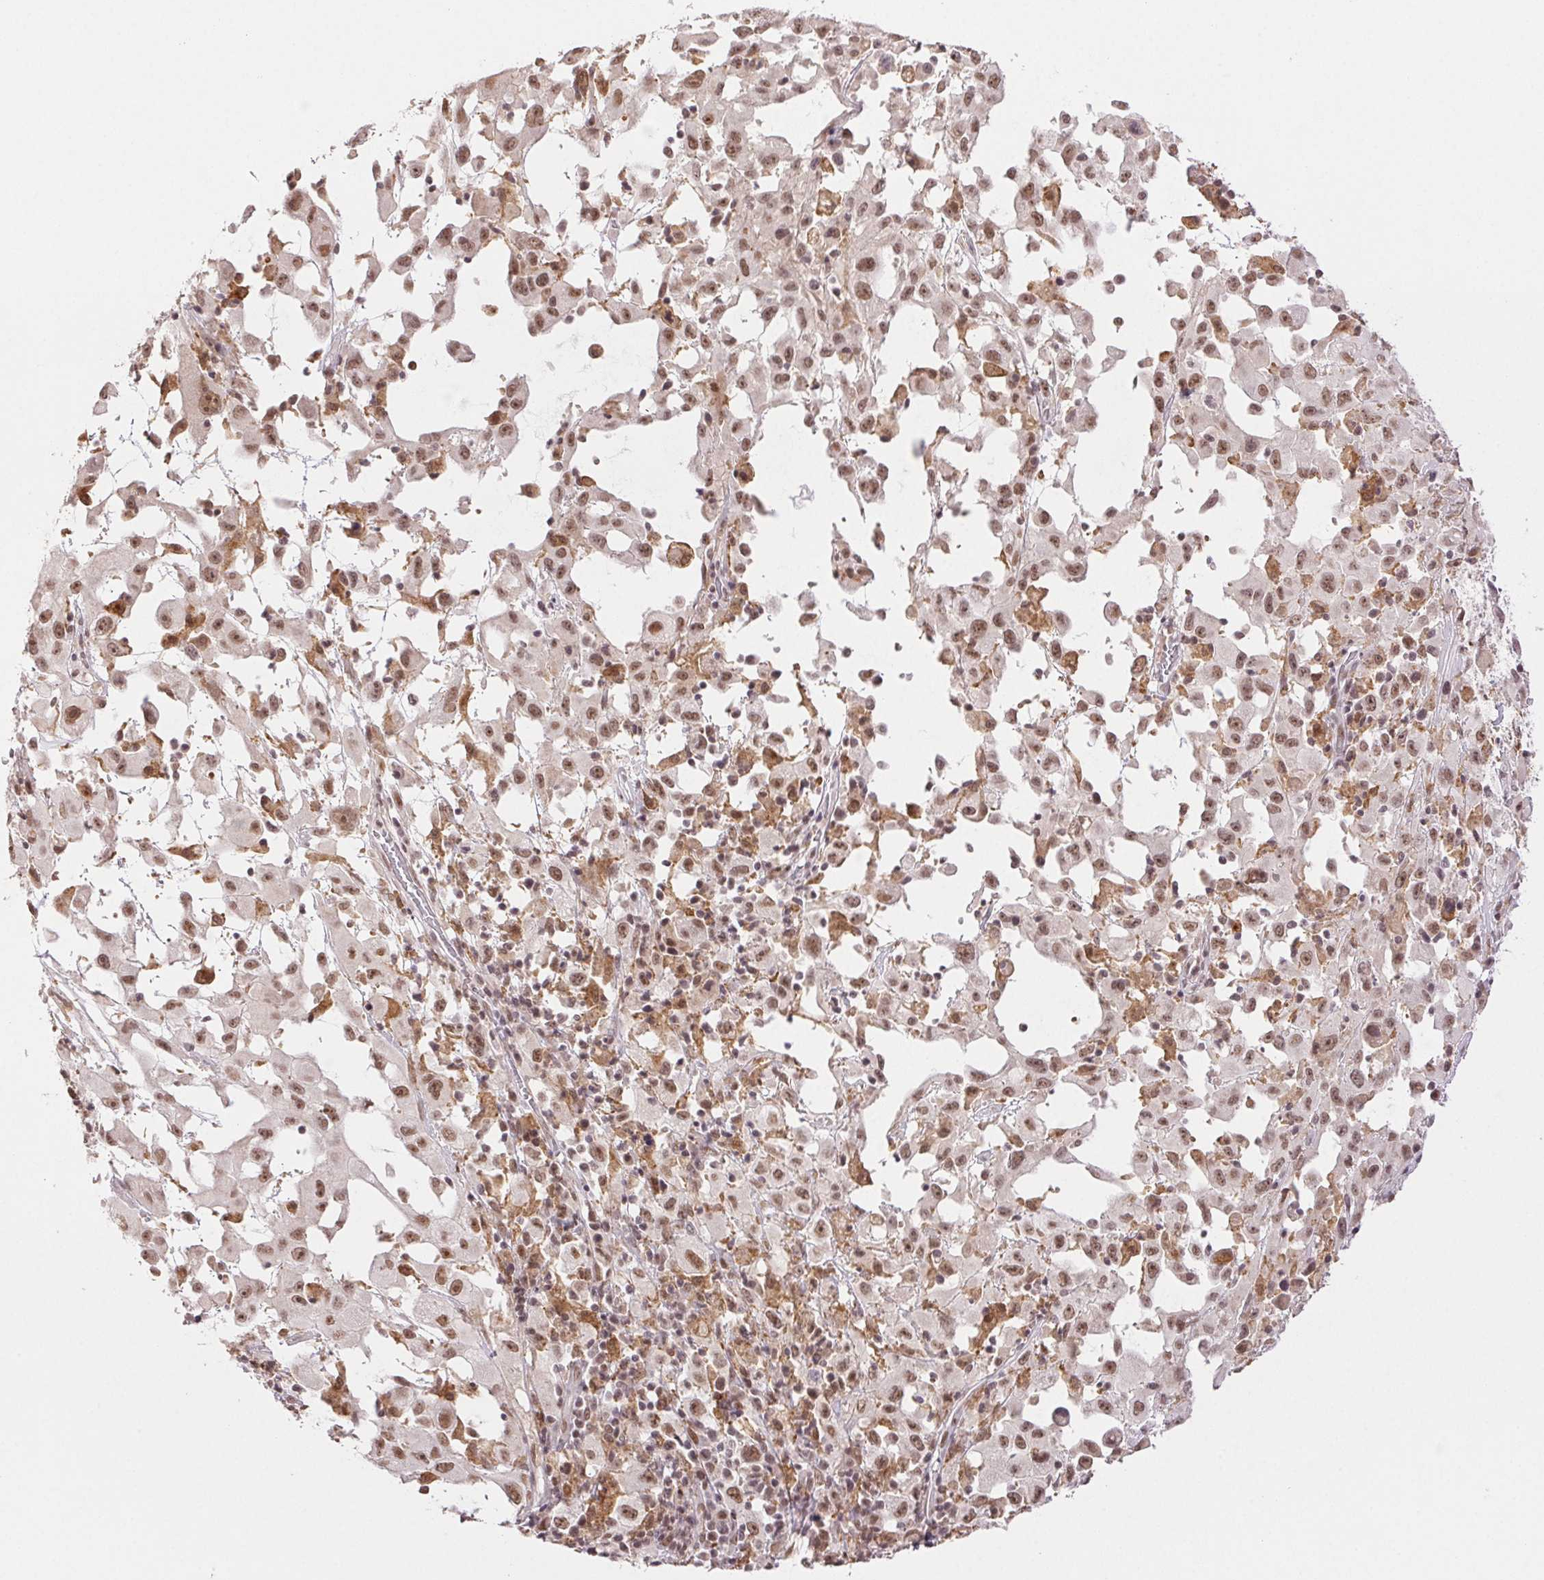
{"staining": {"intensity": "moderate", "quantity": ">75%", "location": "nuclear"}, "tissue": "melanoma", "cell_type": "Tumor cells", "image_type": "cancer", "snomed": [{"axis": "morphology", "description": "Malignant melanoma, Metastatic site"}, {"axis": "topography", "description": "Soft tissue"}], "caption": "Malignant melanoma (metastatic site) stained for a protein shows moderate nuclear positivity in tumor cells.", "gene": "PRPF18", "patient": {"sex": "male", "age": 50}}